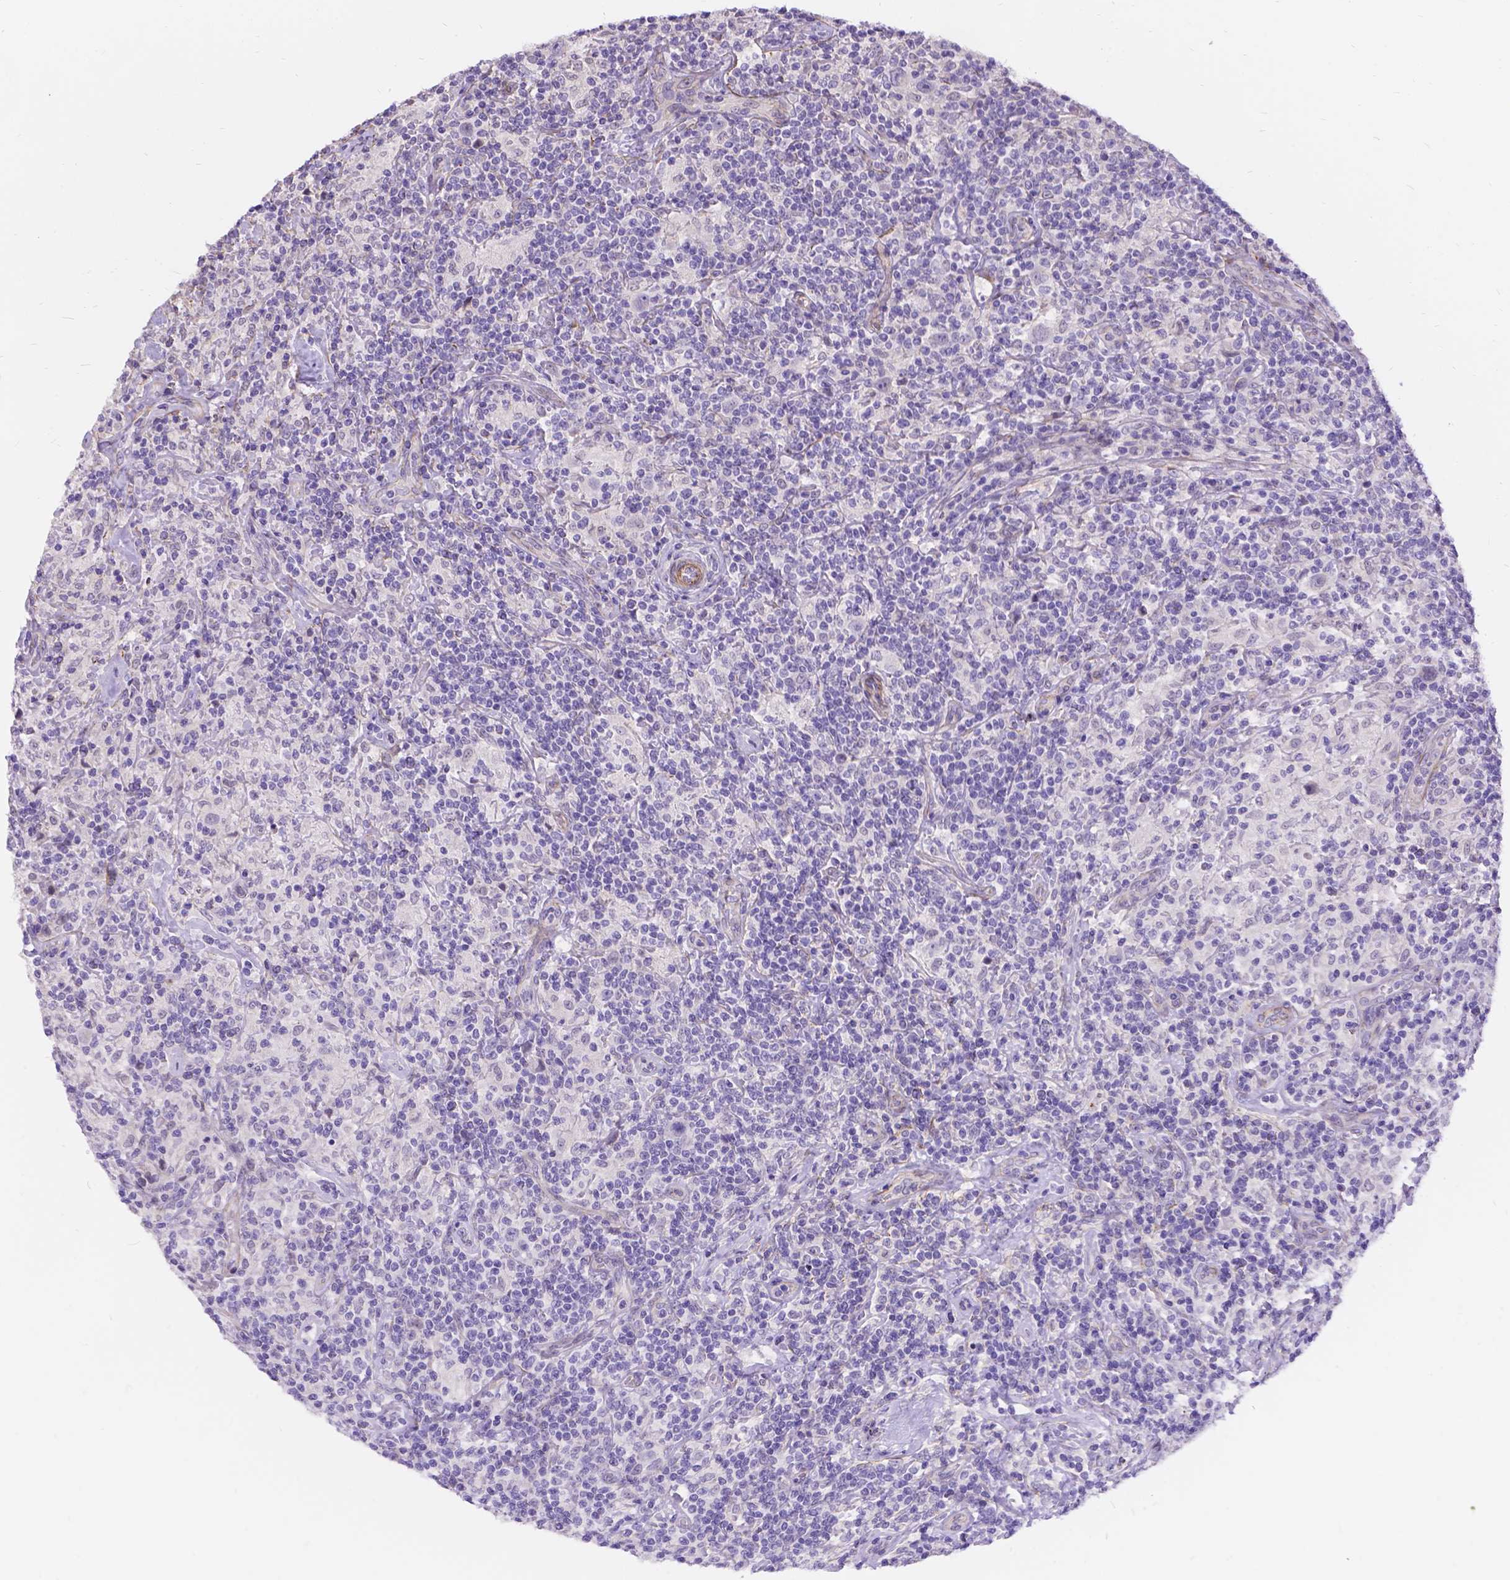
{"staining": {"intensity": "negative", "quantity": "none", "location": "none"}, "tissue": "lymphoma", "cell_type": "Tumor cells", "image_type": "cancer", "snomed": [{"axis": "morphology", "description": "Hodgkin's disease, NOS"}, {"axis": "topography", "description": "Lymph node"}], "caption": "Human Hodgkin's disease stained for a protein using IHC shows no positivity in tumor cells.", "gene": "PALS1", "patient": {"sex": "male", "age": 70}}